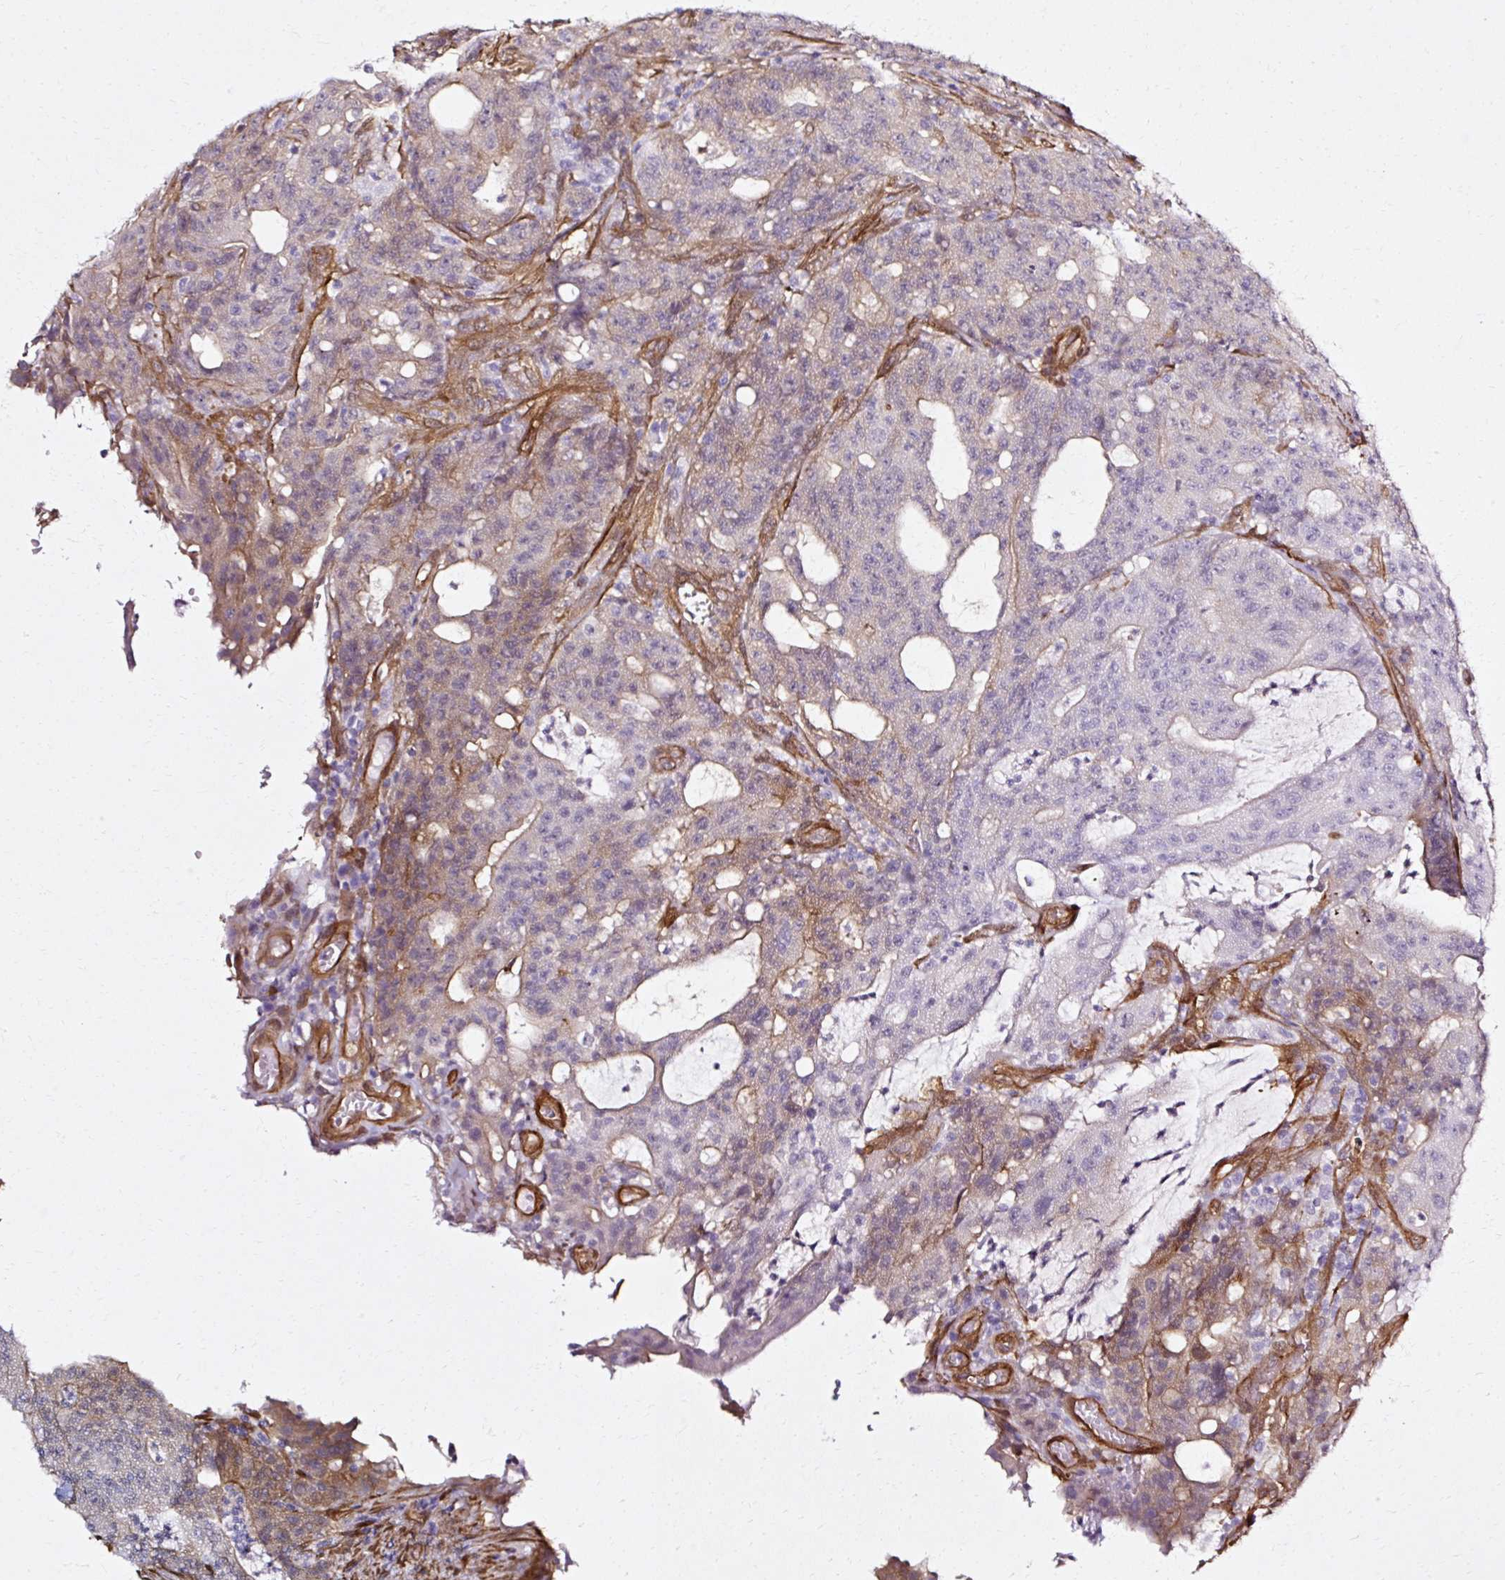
{"staining": {"intensity": "weak", "quantity": "25%-75%", "location": "cytoplasmic/membranous"}, "tissue": "colorectal cancer", "cell_type": "Tumor cells", "image_type": "cancer", "snomed": [{"axis": "morphology", "description": "Adenocarcinoma, NOS"}, {"axis": "topography", "description": "Colon"}], "caption": "Immunohistochemistry micrograph of colorectal cancer stained for a protein (brown), which exhibits low levels of weak cytoplasmic/membranous staining in about 25%-75% of tumor cells.", "gene": "CNN3", "patient": {"sex": "male", "age": 83}}